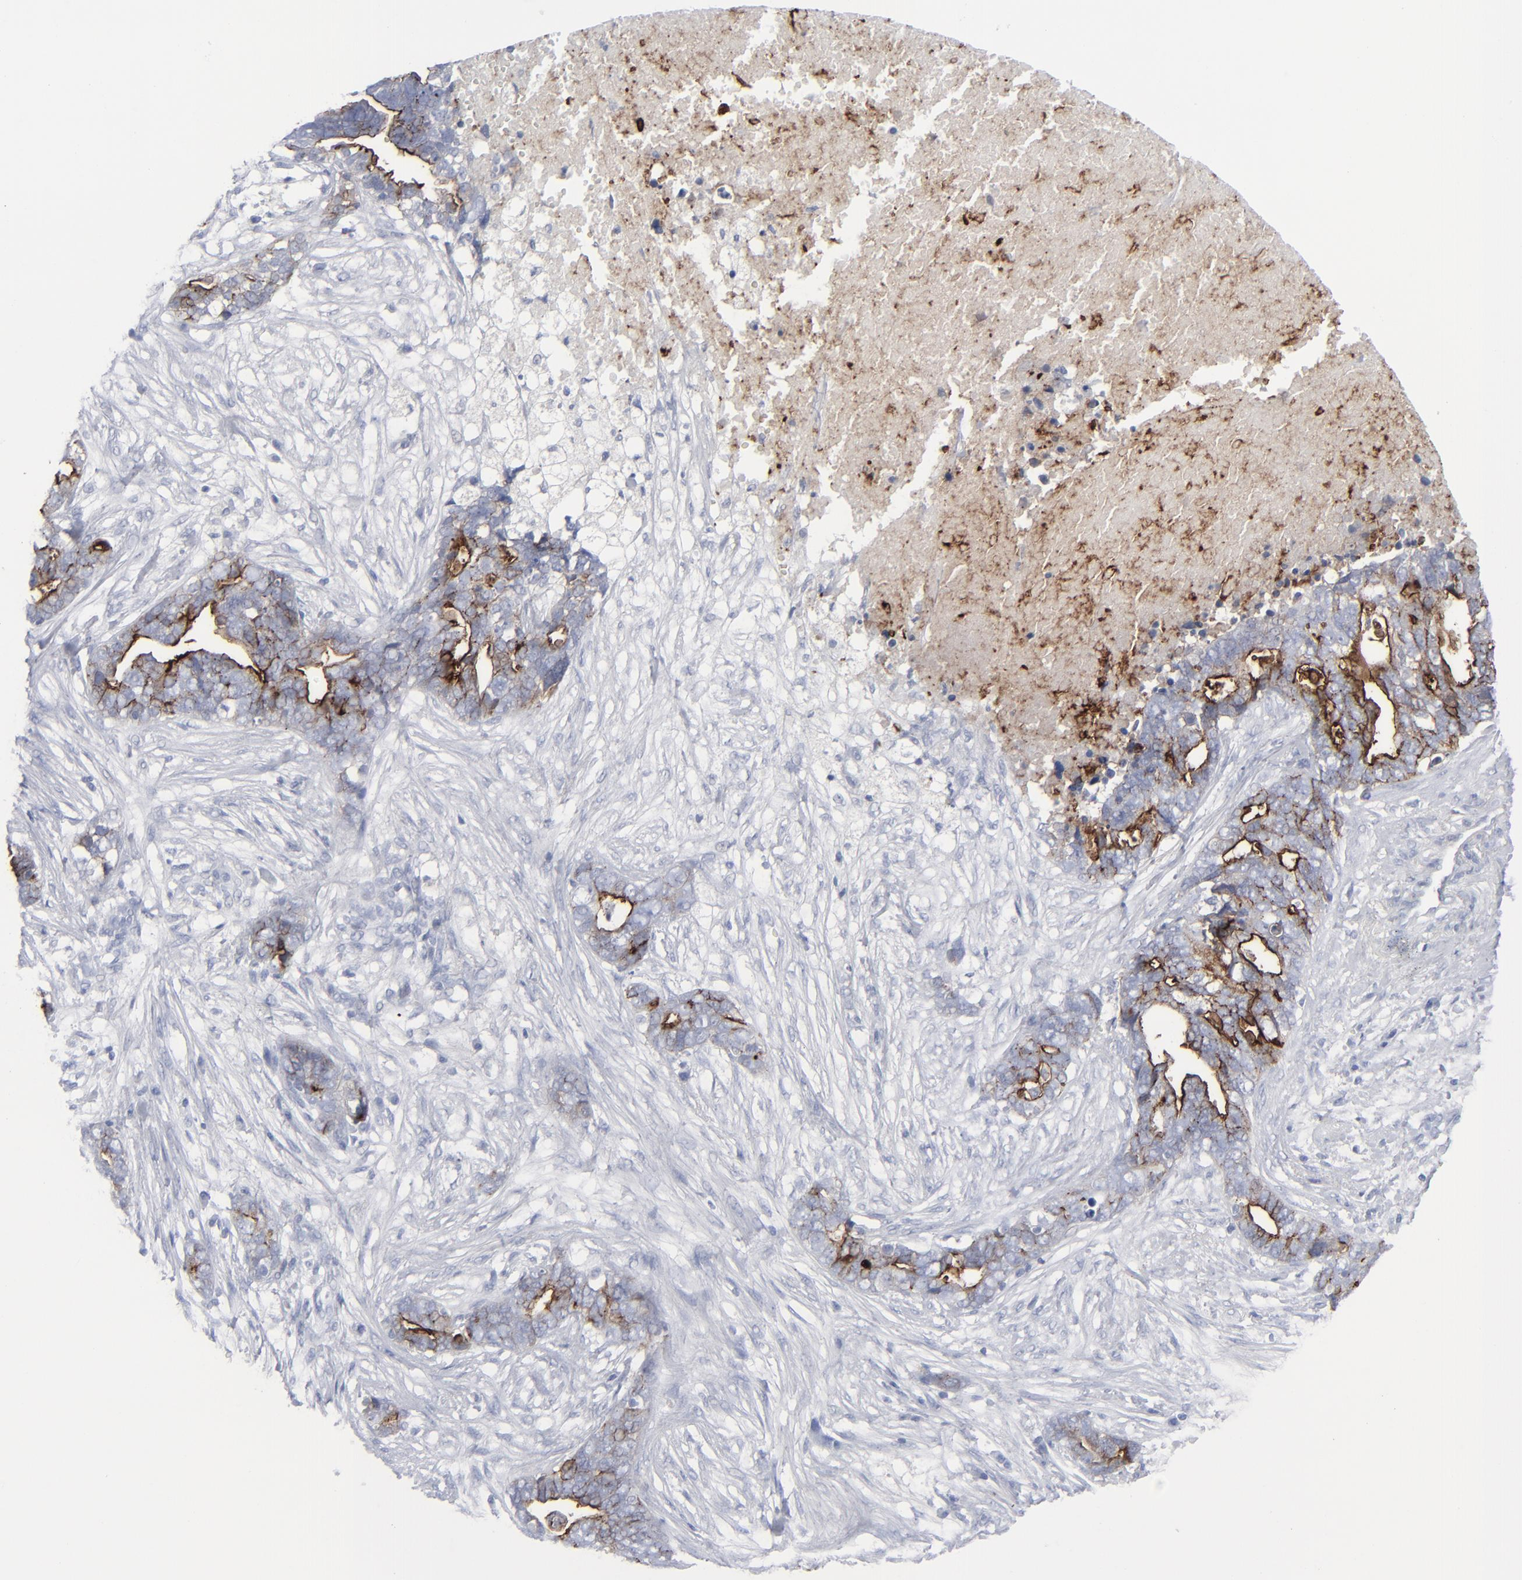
{"staining": {"intensity": "strong", "quantity": "25%-75%", "location": "cytoplasmic/membranous"}, "tissue": "ovarian cancer", "cell_type": "Tumor cells", "image_type": "cancer", "snomed": [{"axis": "morphology", "description": "Normal tissue, NOS"}, {"axis": "morphology", "description": "Cystadenocarcinoma, serous, NOS"}, {"axis": "topography", "description": "Fallopian tube"}, {"axis": "topography", "description": "Ovary"}], "caption": "Serous cystadenocarcinoma (ovarian) stained with immunohistochemistry exhibits strong cytoplasmic/membranous positivity in approximately 25%-75% of tumor cells.", "gene": "MSLN", "patient": {"sex": "female", "age": 56}}